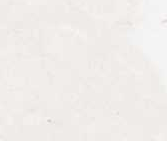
{"staining": {"intensity": "weak", "quantity": ">75%", "location": "nuclear"}, "tissue": "ovarian cancer", "cell_type": "Tumor cells", "image_type": "cancer", "snomed": [{"axis": "morphology", "description": "Cystadenocarcinoma, serous, NOS"}, {"axis": "topography", "description": "Ovary"}], "caption": "An image of human ovarian cancer (serous cystadenocarcinoma) stained for a protein displays weak nuclear brown staining in tumor cells.", "gene": "RPS6KA2", "patient": {"sex": "female", "age": 51}}